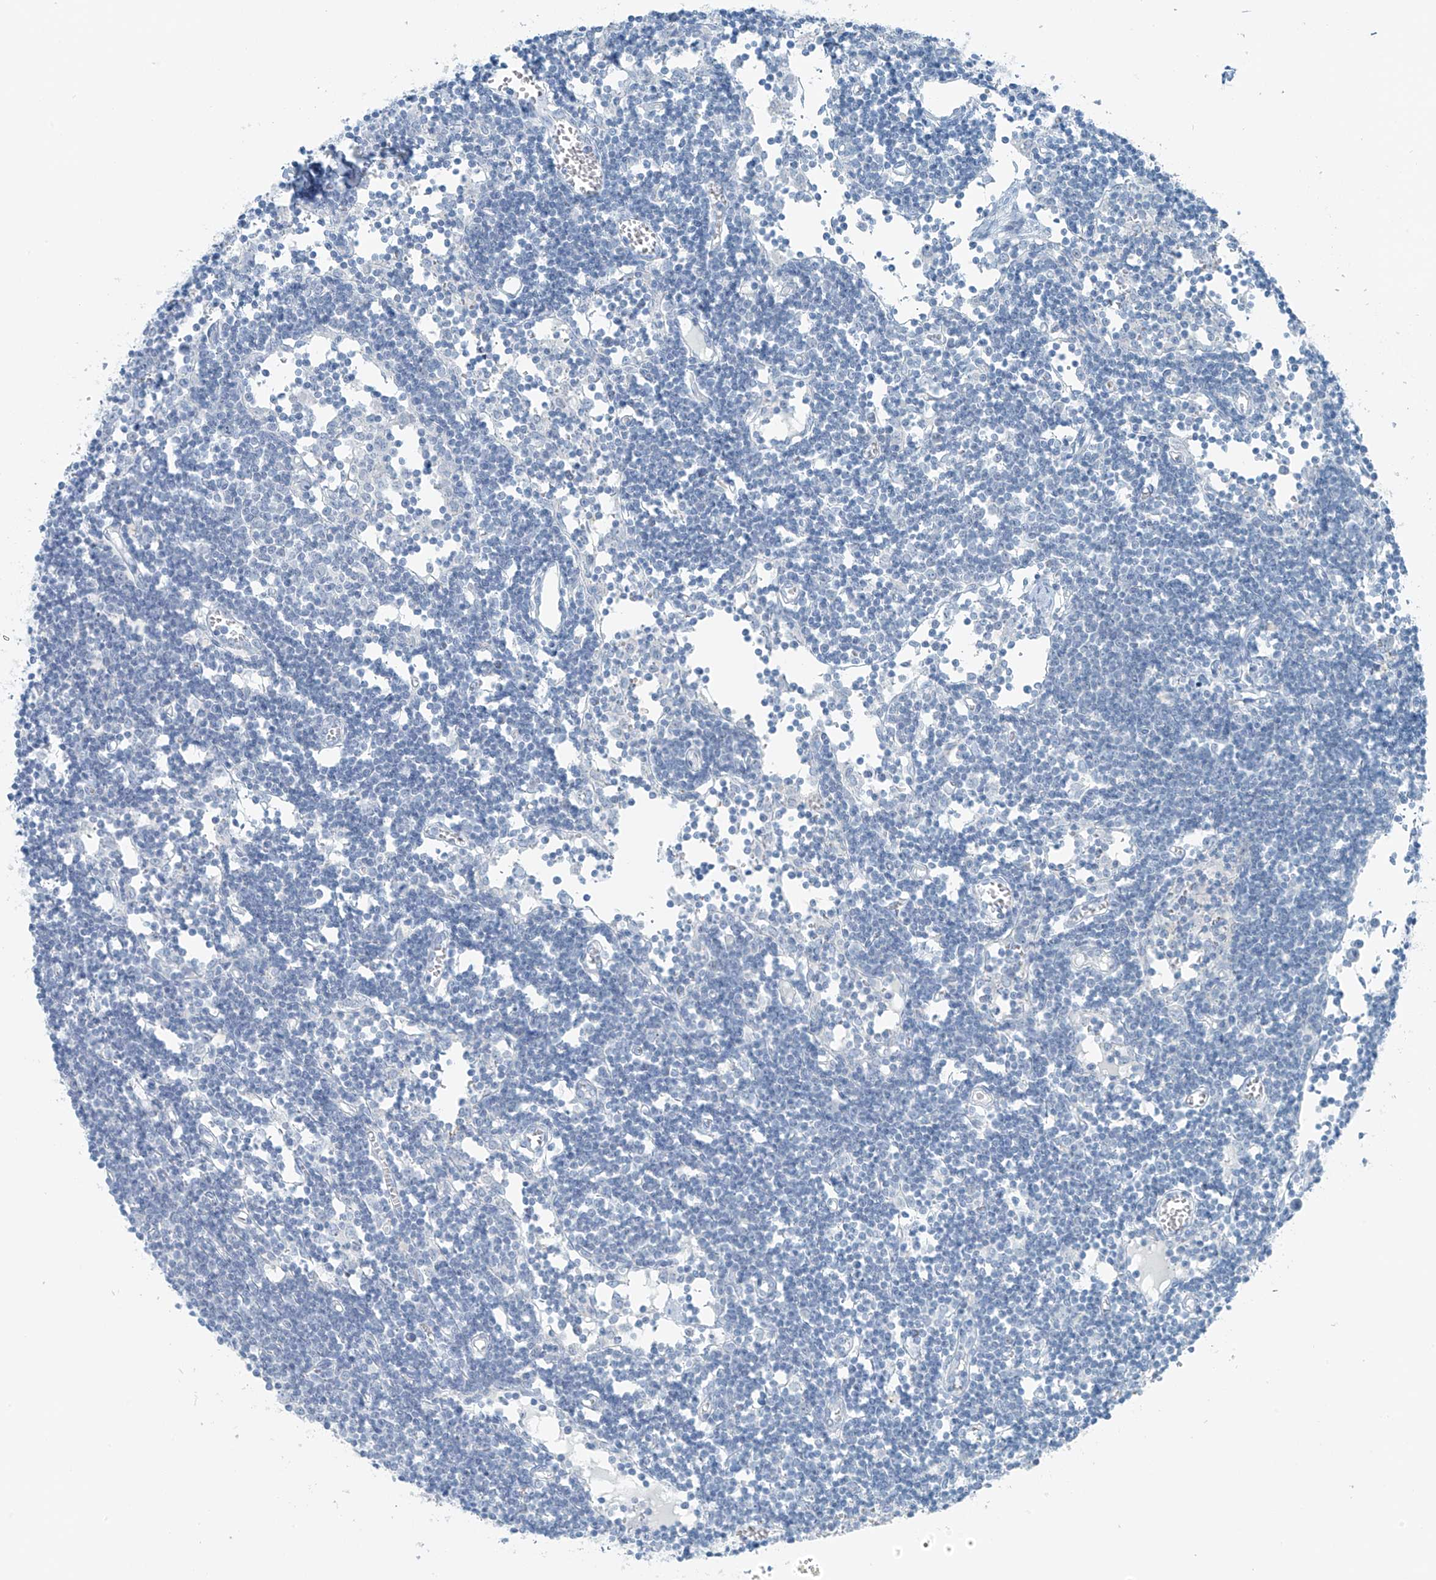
{"staining": {"intensity": "negative", "quantity": "none", "location": "none"}, "tissue": "lymph node", "cell_type": "Germinal center cells", "image_type": "normal", "snomed": [{"axis": "morphology", "description": "Normal tissue, NOS"}, {"axis": "topography", "description": "Lymph node"}], "caption": "DAB immunohistochemical staining of unremarkable lymph node shows no significant positivity in germinal center cells.", "gene": "SLC25A43", "patient": {"sex": "female", "age": 11}}